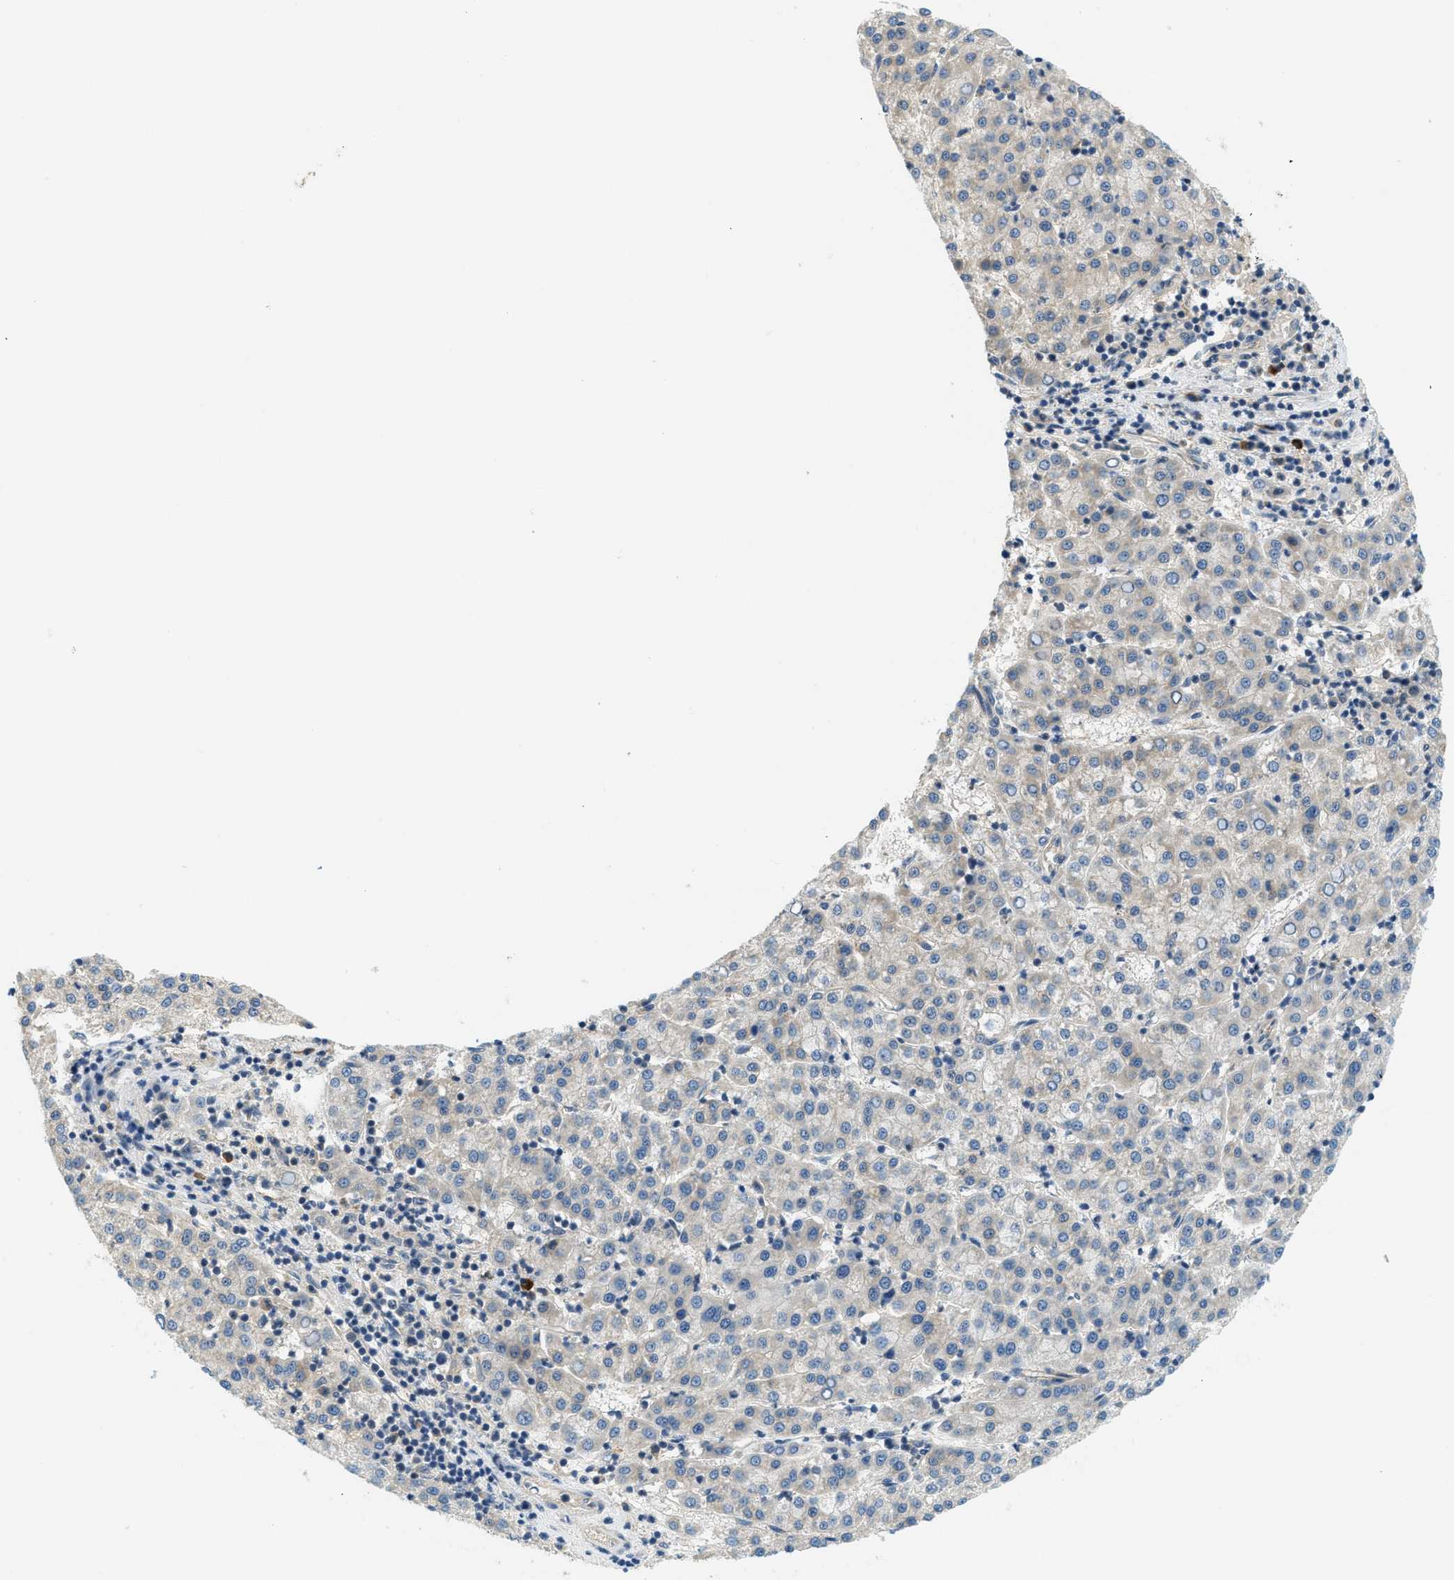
{"staining": {"intensity": "negative", "quantity": "none", "location": "none"}, "tissue": "liver cancer", "cell_type": "Tumor cells", "image_type": "cancer", "snomed": [{"axis": "morphology", "description": "Carcinoma, Hepatocellular, NOS"}, {"axis": "topography", "description": "Liver"}], "caption": "The image reveals no staining of tumor cells in liver cancer (hepatocellular carcinoma). (Stains: DAB (3,3'-diaminobenzidine) immunohistochemistry (IHC) with hematoxylin counter stain, Microscopy: brightfield microscopy at high magnification).", "gene": "KCNK1", "patient": {"sex": "female", "age": 58}}